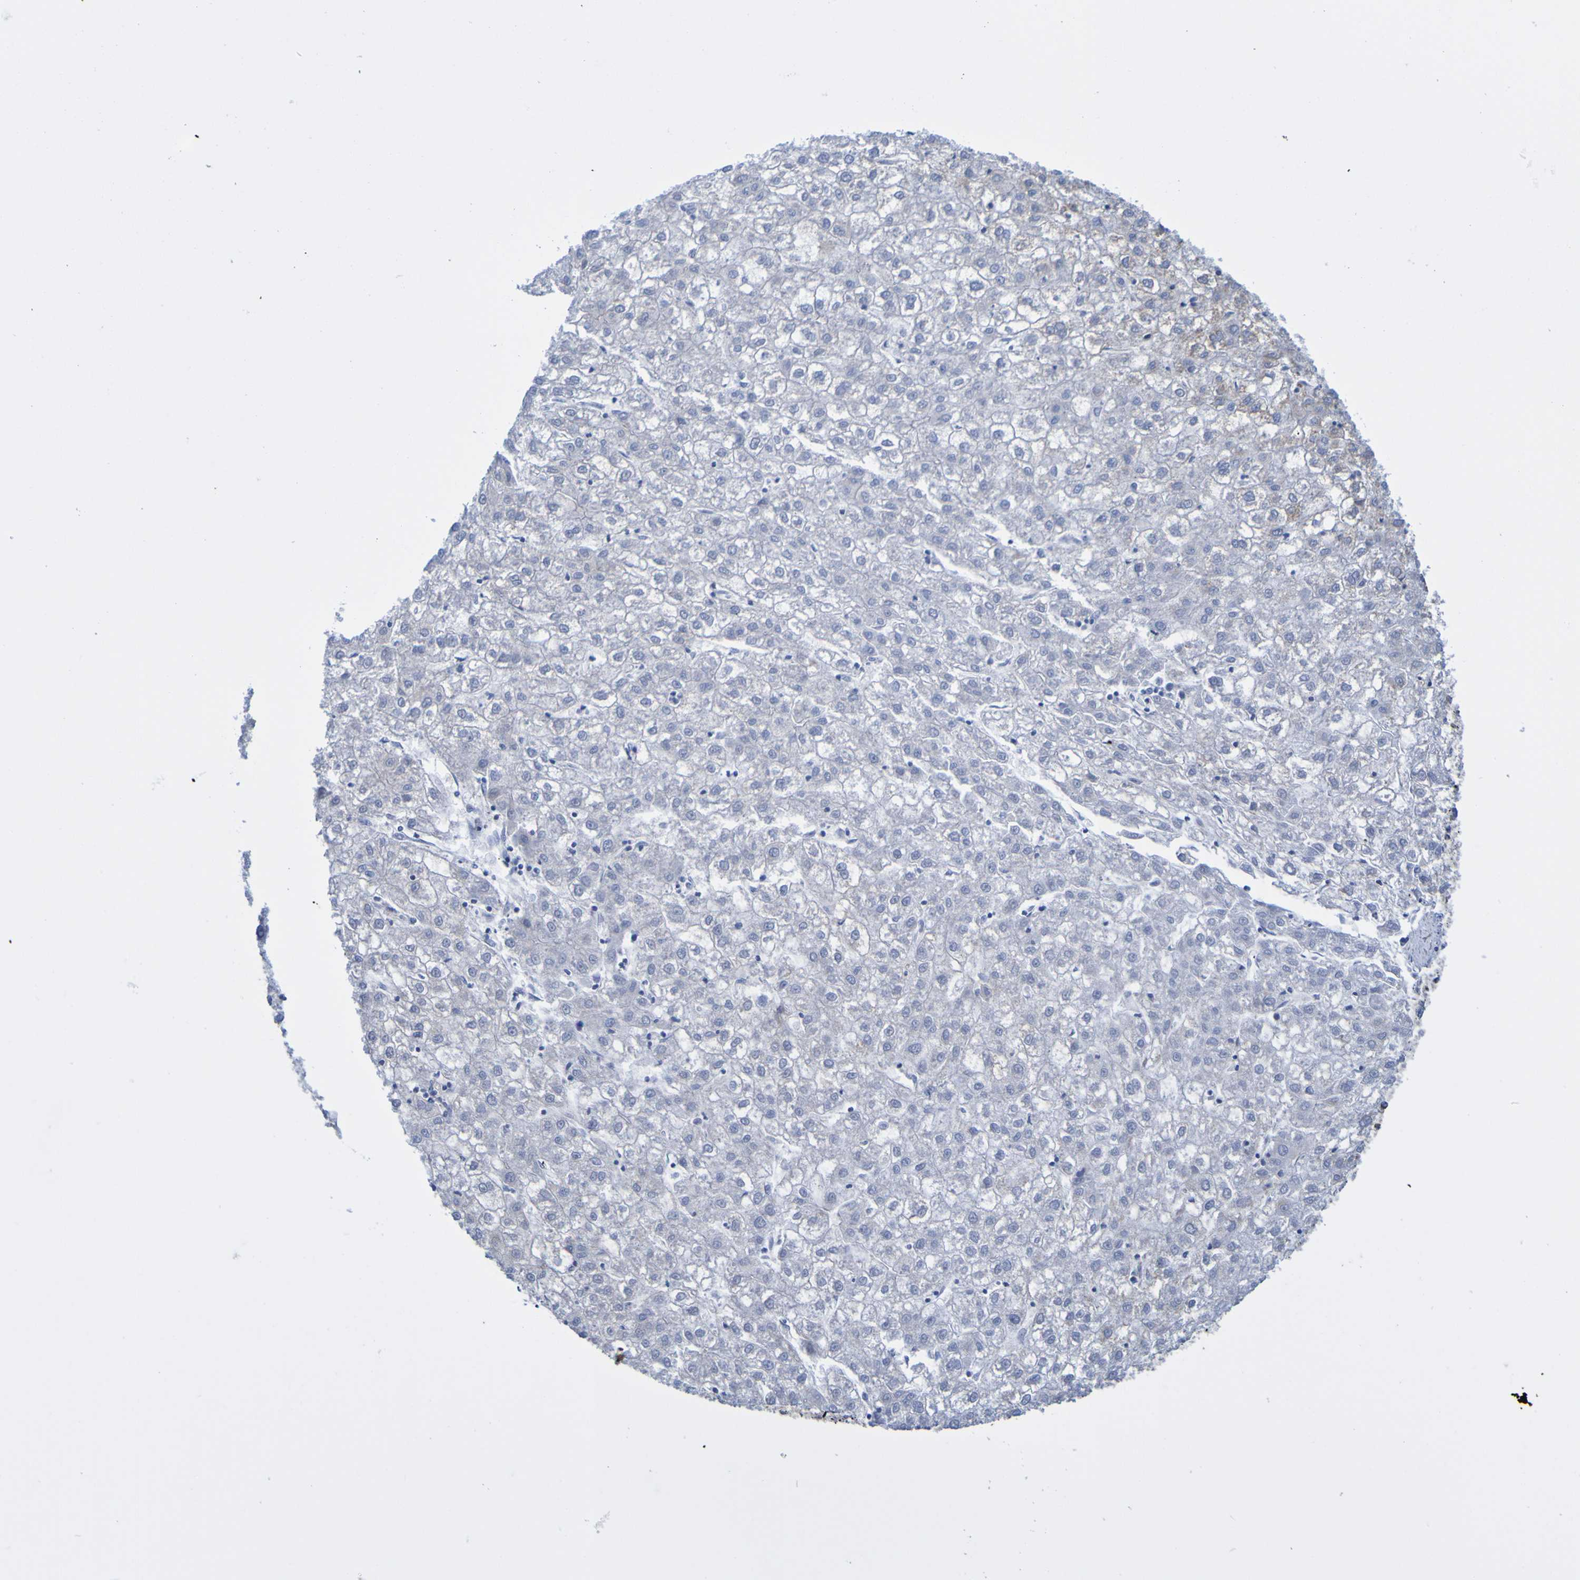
{"staining": {"intensity": "weak", "quantity": "25%-75%", "location": "cytoplasmic/membranous"}, "tissue": "liver cancer", "cell_type": "Tumor cells", "image_type": "cancer", "snomed": [{"axis": "morphology", "description": "Carcinoma, Hepatocellular, NOS"}, {"axis": "topography", "description": "Liver"}], "caption": "Brown immunohistochemical staining in human liver hepatocellular carcinoma displays weak cytoplasmic/membranous expression in approximately 25%-75% of tumor cells.", "gene": "CNTN2", "patient": {"sex": "male", "age": 72}}